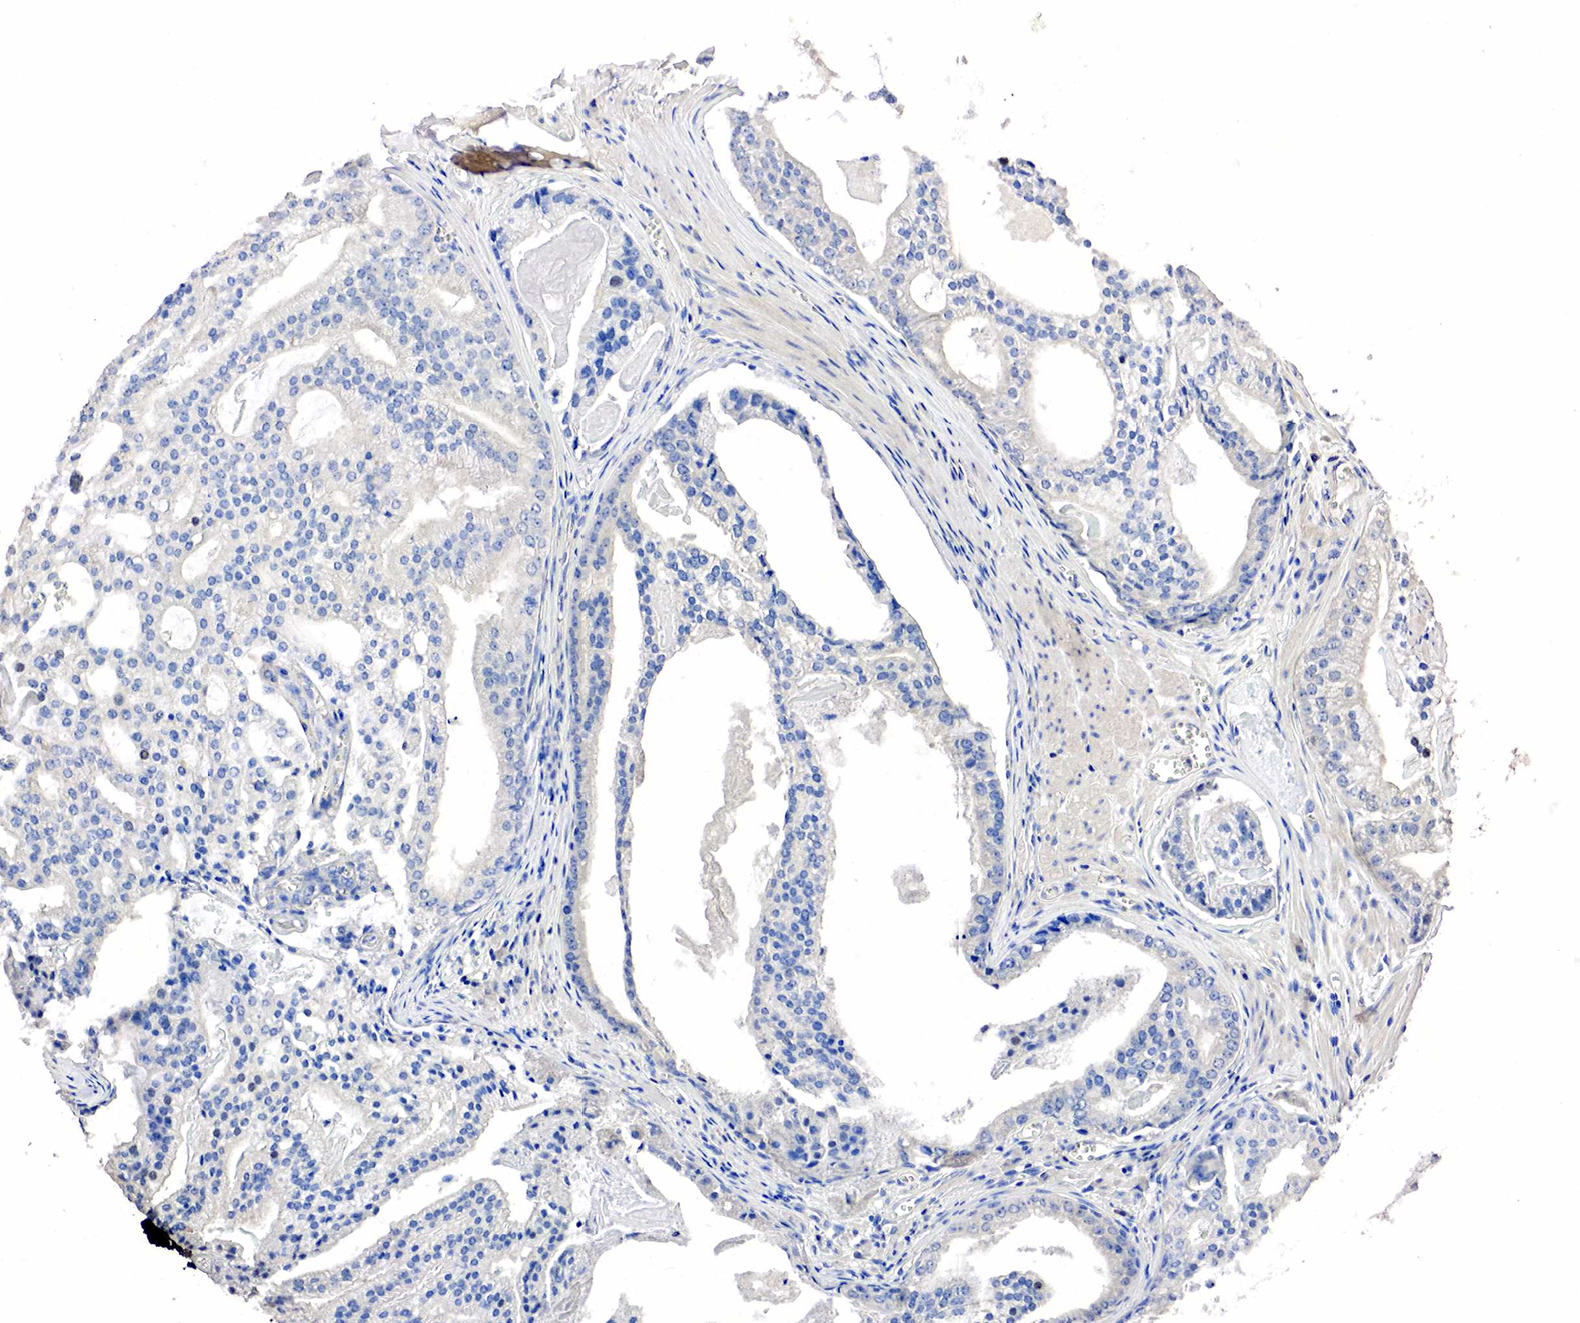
{"staining": {"intensity": "weak", "quantity": "25%-75%", "location": "cytoplasmic/membranous,nuclear"}, "tissue": "prostate cancer", "cell_type": "Tumor cells", "image_type": "cancer", "snomed": [{"axis": "morphology", "description": "Adenocarcinoma, High grade"}, {"axis": "topography", "description": "Prostate"}], "caption": "A brown stain labels weak cytoplasmic/membranous and nuclear staining of a protein in human prostate cancer (adenocarcinoma (high-grade)) tumor cells.", "gene": "SST", "patient": {"sex": "male", "age": 56}}